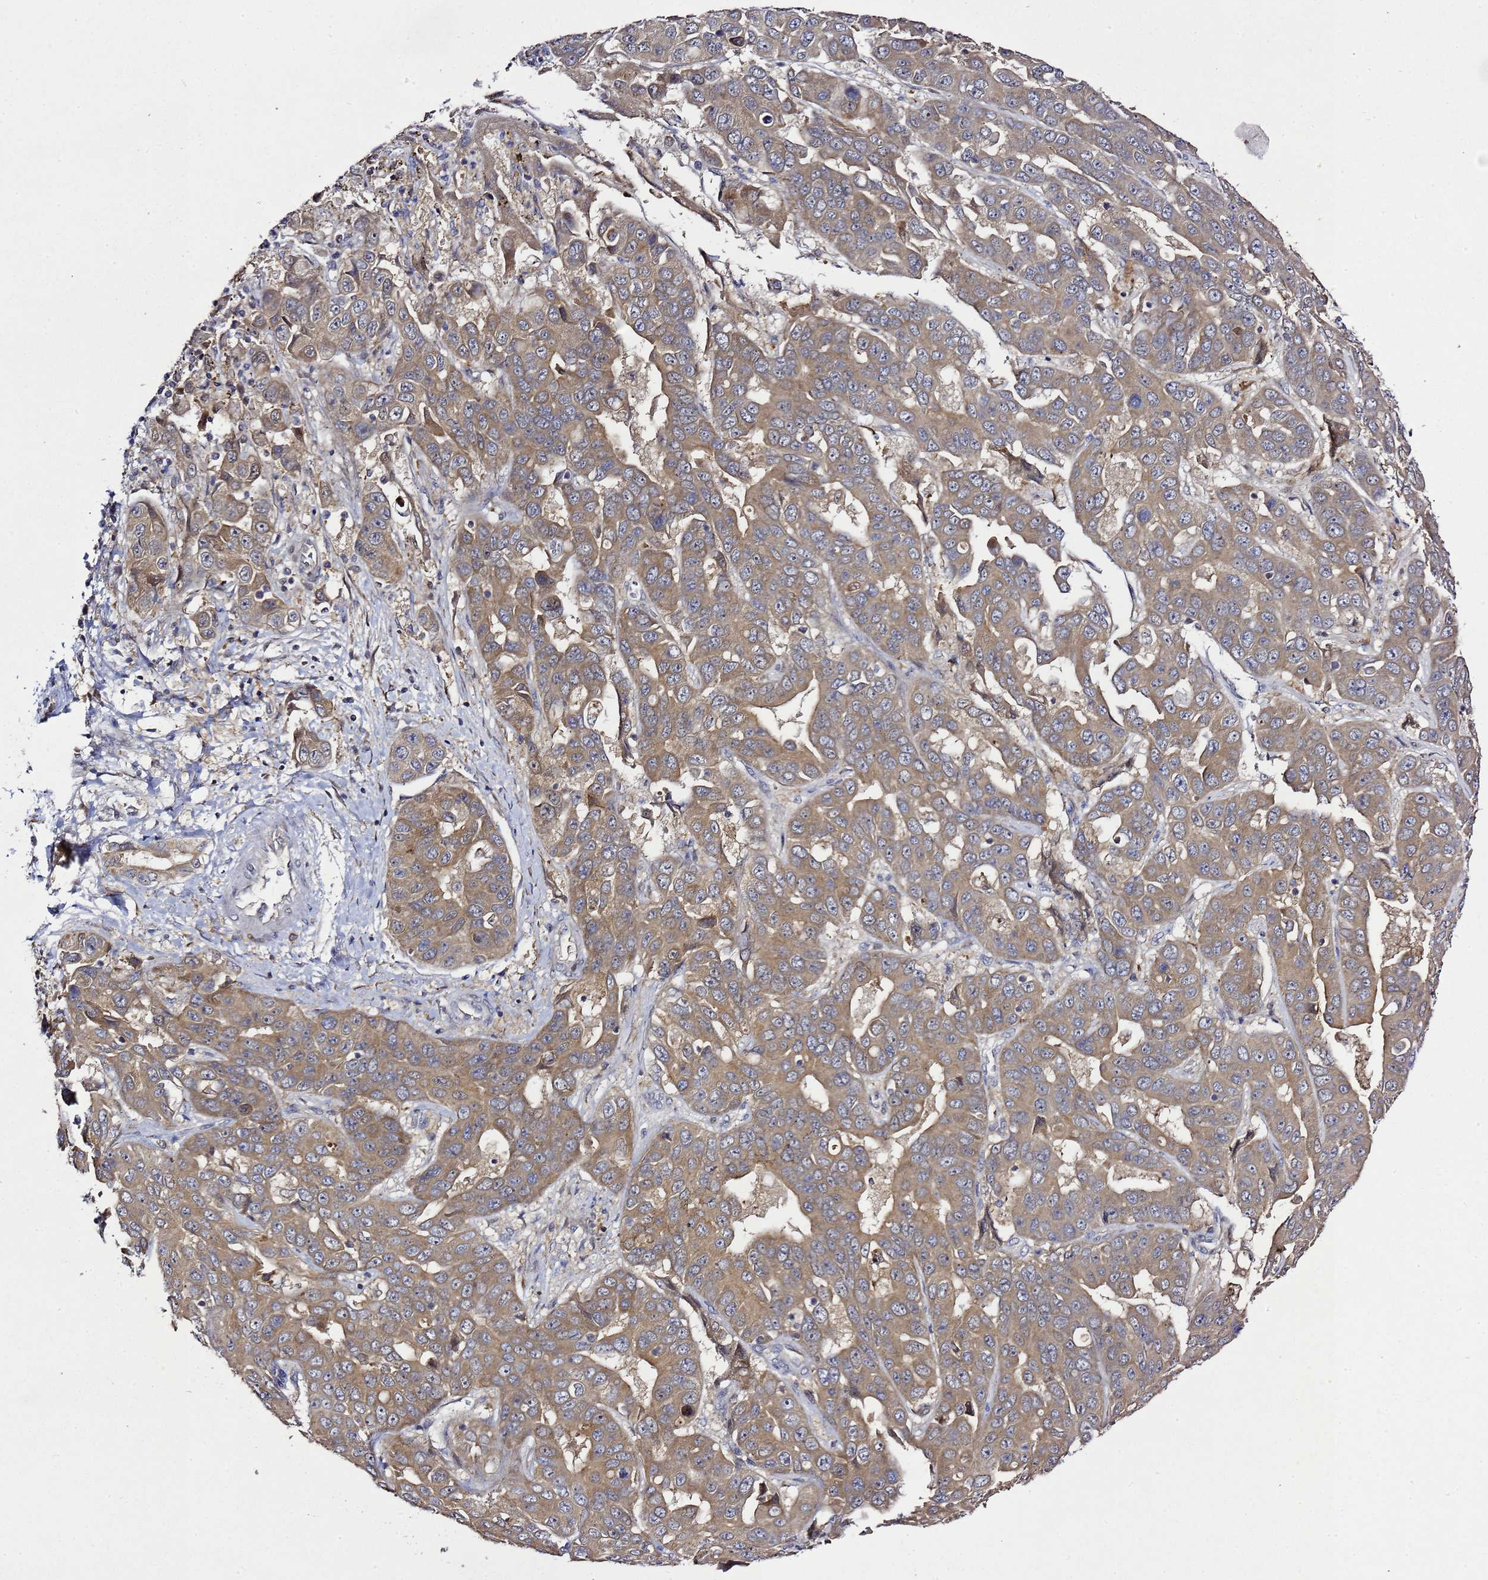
{"staining": {"intensity": "weak", "quantity": ">75%", "location": "cytoplasmic/membranous"}, "tissue": "liver cancer", "cell_type": "Tumor cells", "image_type": "cancer", "snomed": [{"axis": "morphology", "description": "Cholangiocarcinoma"}, {"axis": "topography", "description": "Liver"}], "caption": "Tumor cells reveal weak cytoplasmic/membranous staining in about >75% of cells in cholangiocarcinoma (liver). (Stains: DAB (3,3'-diaminobenzidine) in brown, nuclei in blue, Microscopy: brightfield microscopy at high magnification).", "gene": "ALG3", "patient": {"sex": "female", "age": 52}}